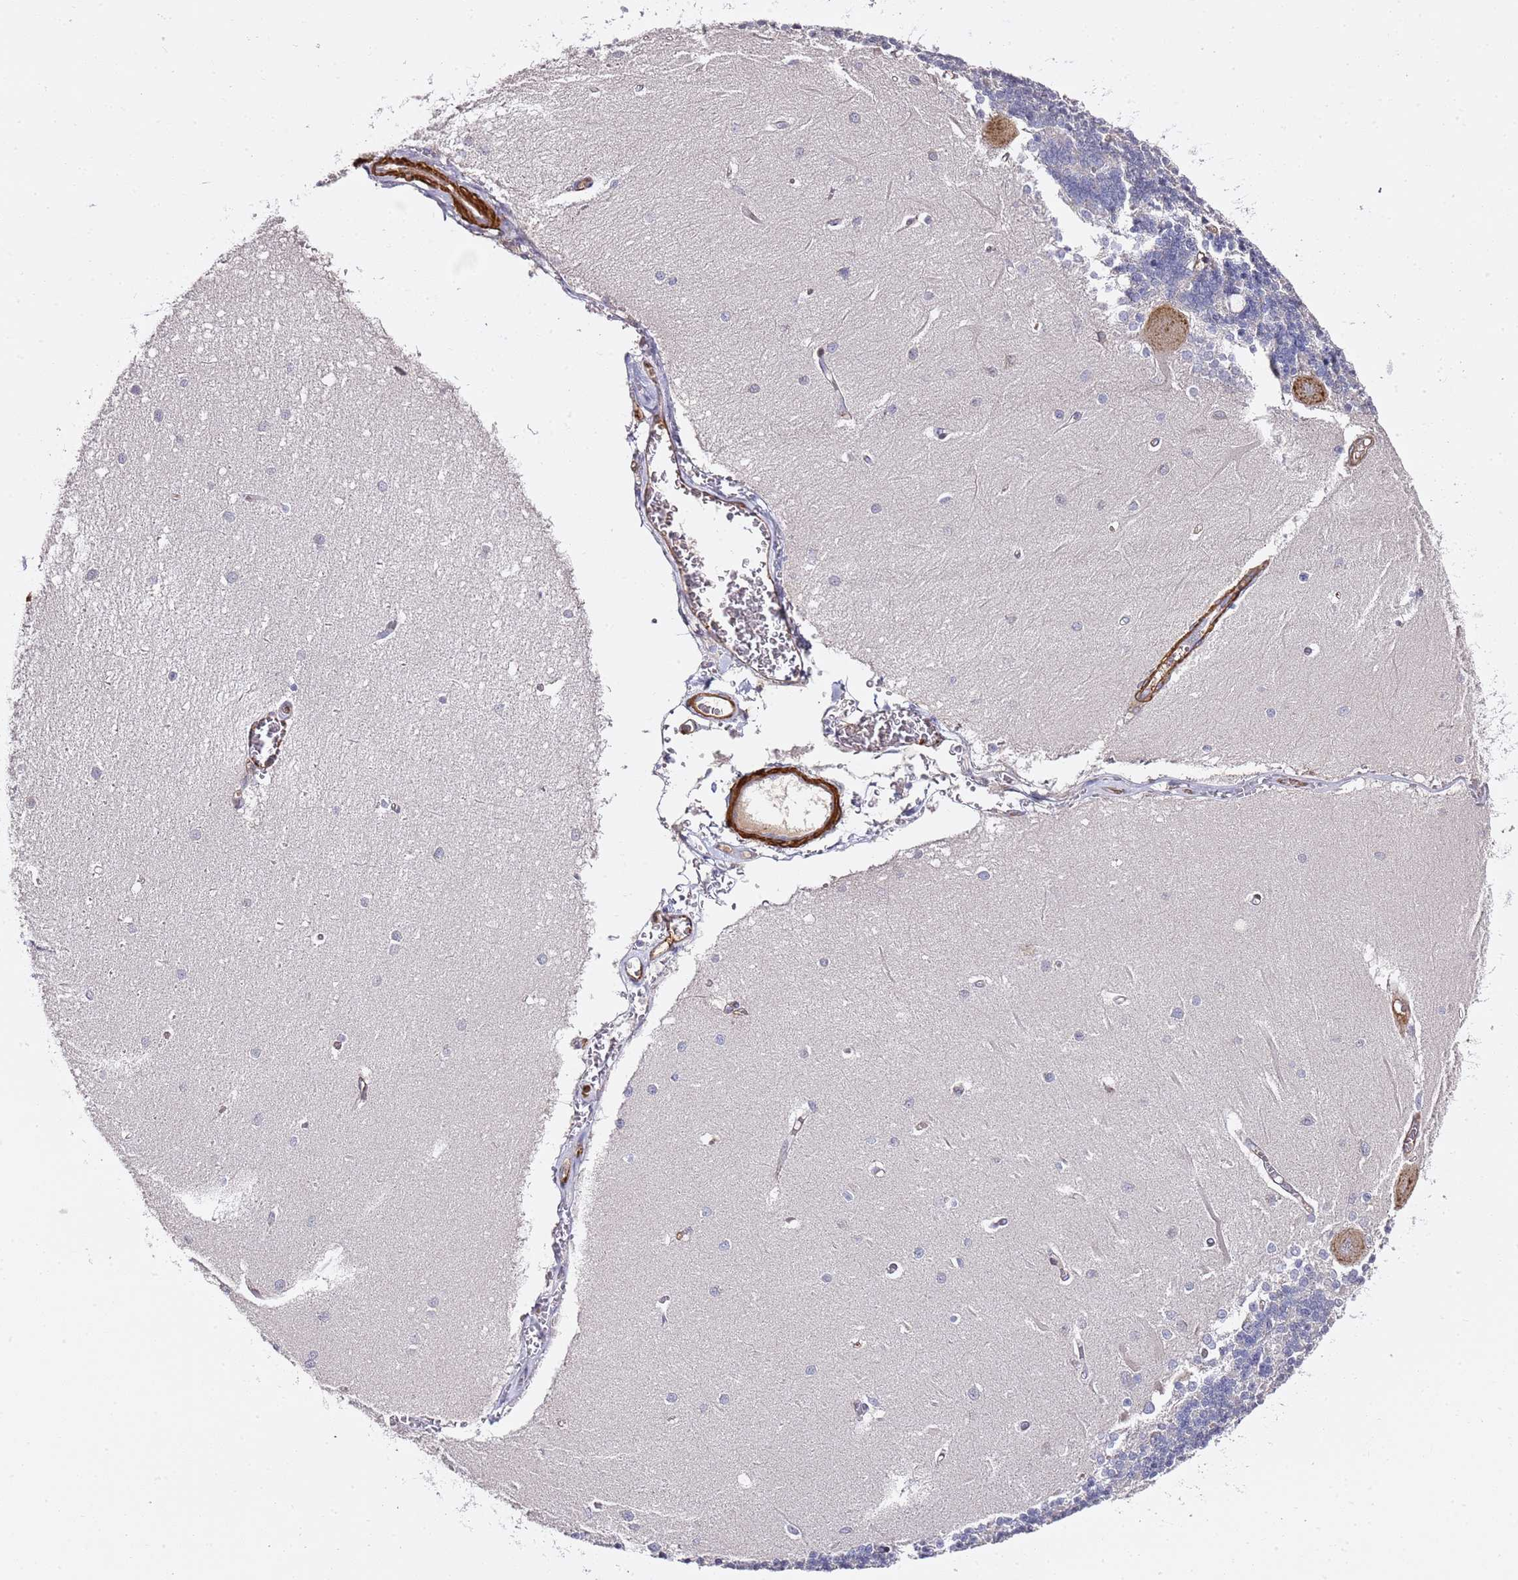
{"staining": {"intensity": "negative", "quantity": "none", "location": "none"}, "tissue": "cerebellum", "cell_type": "Cells in granular layer", "image_type": "normal", "snomed": [{"axis": "morphology", "description": "Normal tissue, NOS"}, {"axis": "topography", "description": "Cerebellum"}], "caption": "This micrograph is of unremarkable cerebellum stained with immunohistochemistry (IHC) to label a protein in brown with the nuclei are counter-stained blue. There is no expression in cells in granular layer.", "gene": "EPS8L1", "patient": {"sex": "male", "age": 37}}